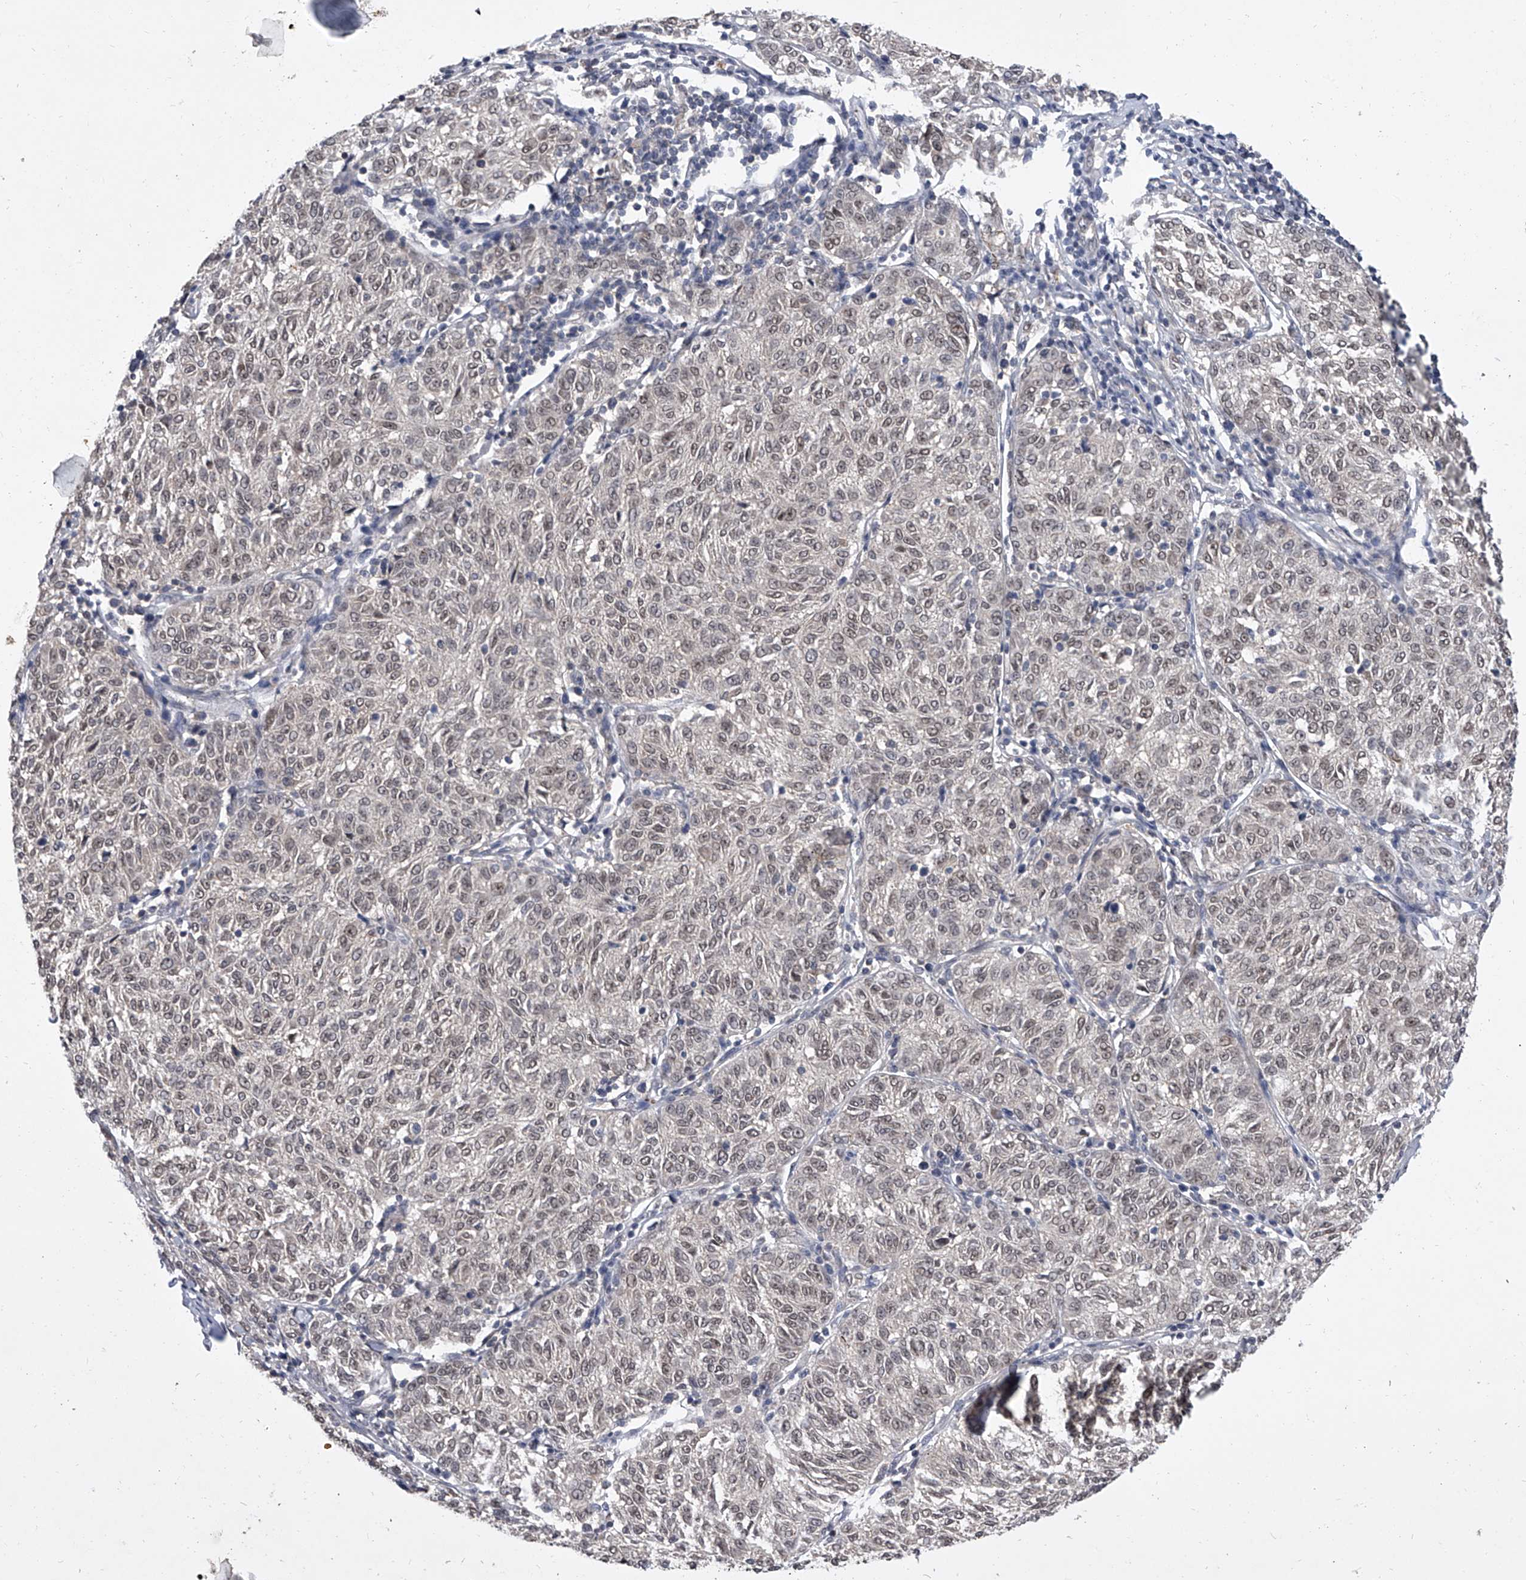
{"staining": {"intensity": "moderate", "quantity": "25%-75%", "location": "nuclear"}, "tissue": "melanoma", "cell_type": "Tumor cells", "image_type": "cancer", "snomed": [{"axis": "morphology", "description": "Malignant melanoma, NOS"}, {"axis": "topography", "description": "Skin"}], "caption": "The photomicrograph reveals a brown stain indicating the presence of a protein in the nuclear of tumor cells in melanoma.", "gene": "BHLHE23", "patient": {"sex": "female", "age": 72}}